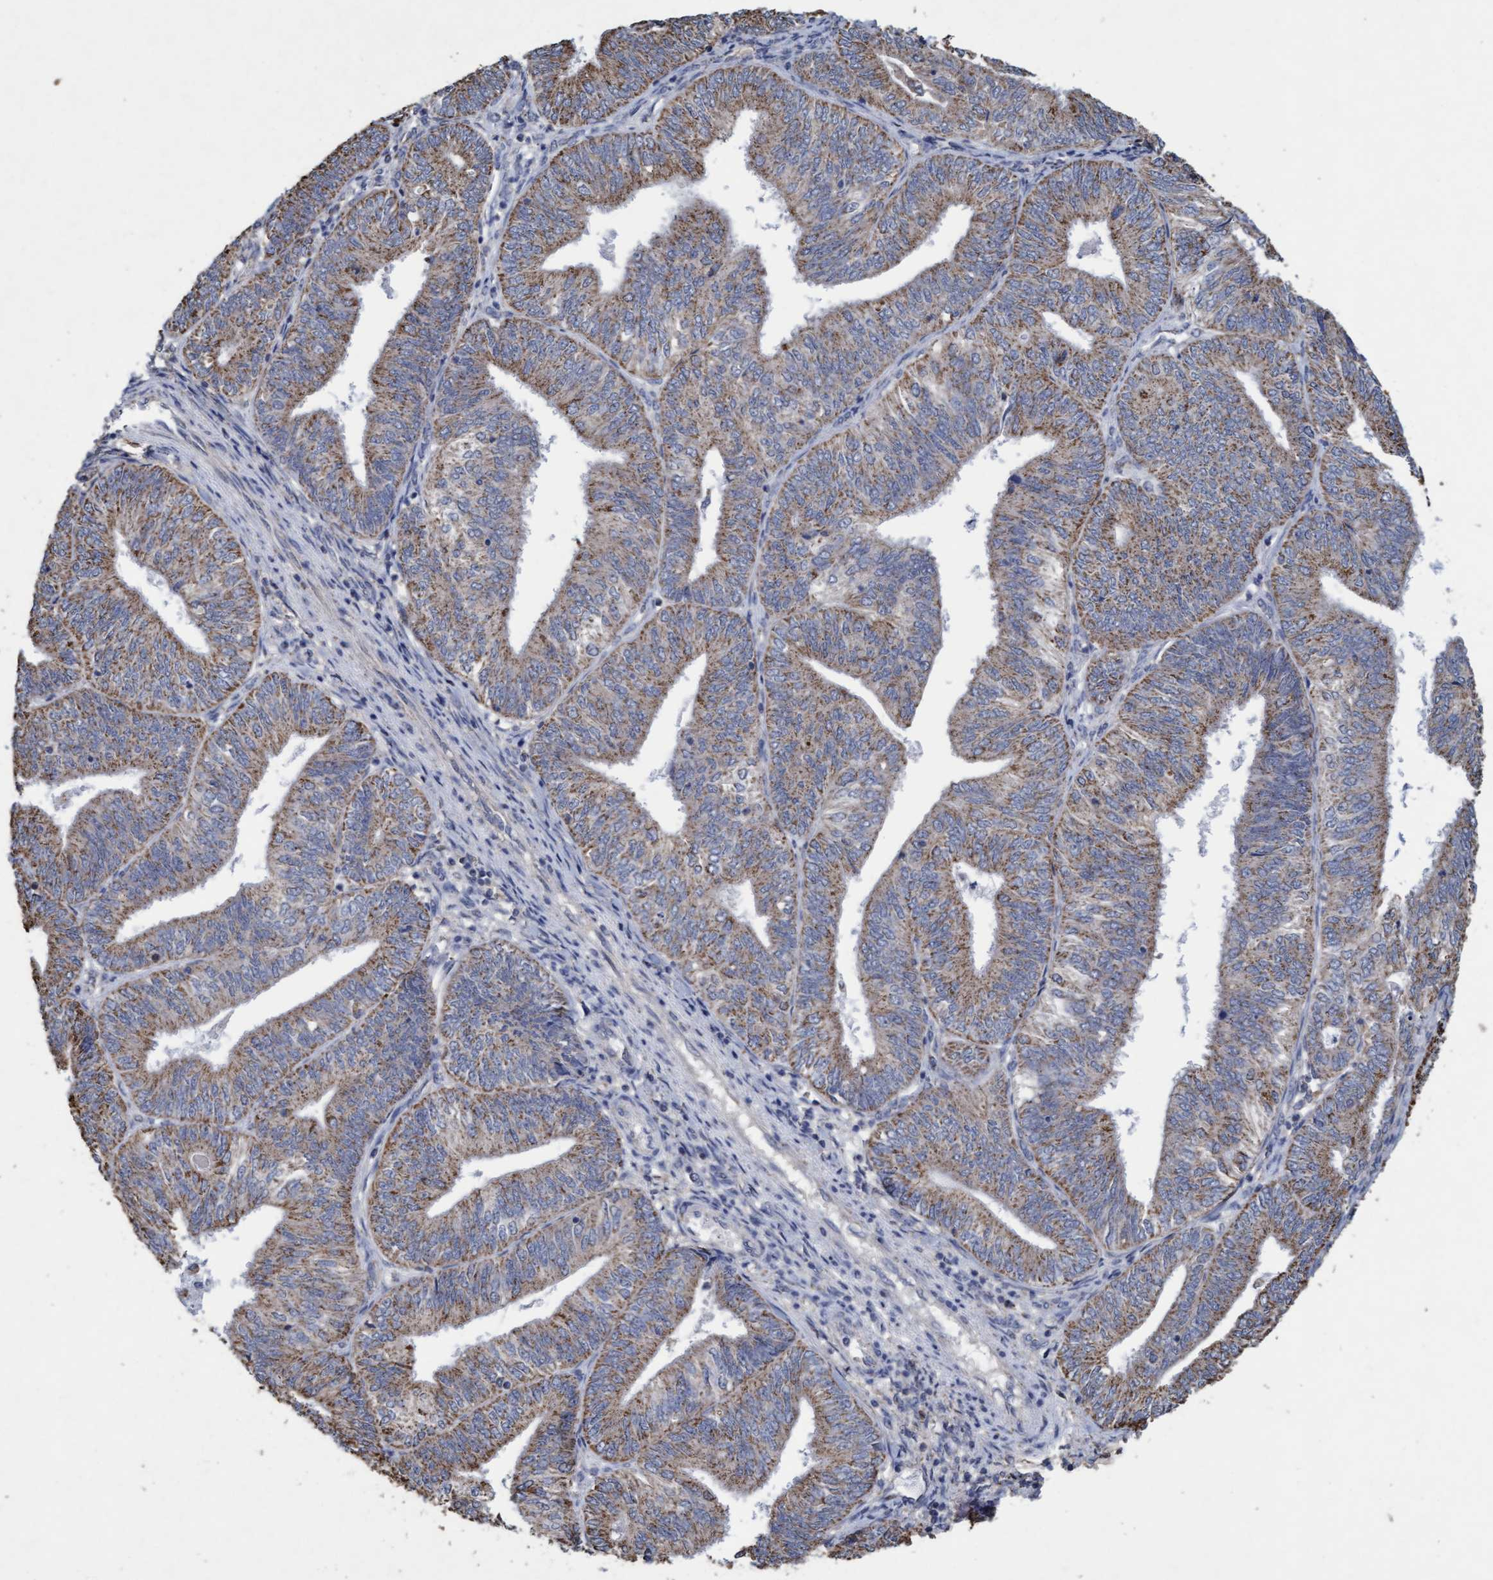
{"staining": {"intensity": "moderate", "quantity": ">75%", "location": "cytoplasmic/membranous"}, "tissue": "endometrial cancer", "cell_type": "Tumor cells", "image_type": "cancer", "snomed": [{"axis": "morphology", "description": "Adenocarcinoma, NOS"}, {"axis": "topography", "description": "Endometrium"}], "caption": "Tumor cells demonstrate medium levels of moderate cytoplasmic/membranous expression in about >75% of cells in adenocarcinoma (endometrial). (Brightfield microscopy of DAB IHC at high magnification).", "gene": "VSIG8", "patient": {"sex": "female", "age": 58}}